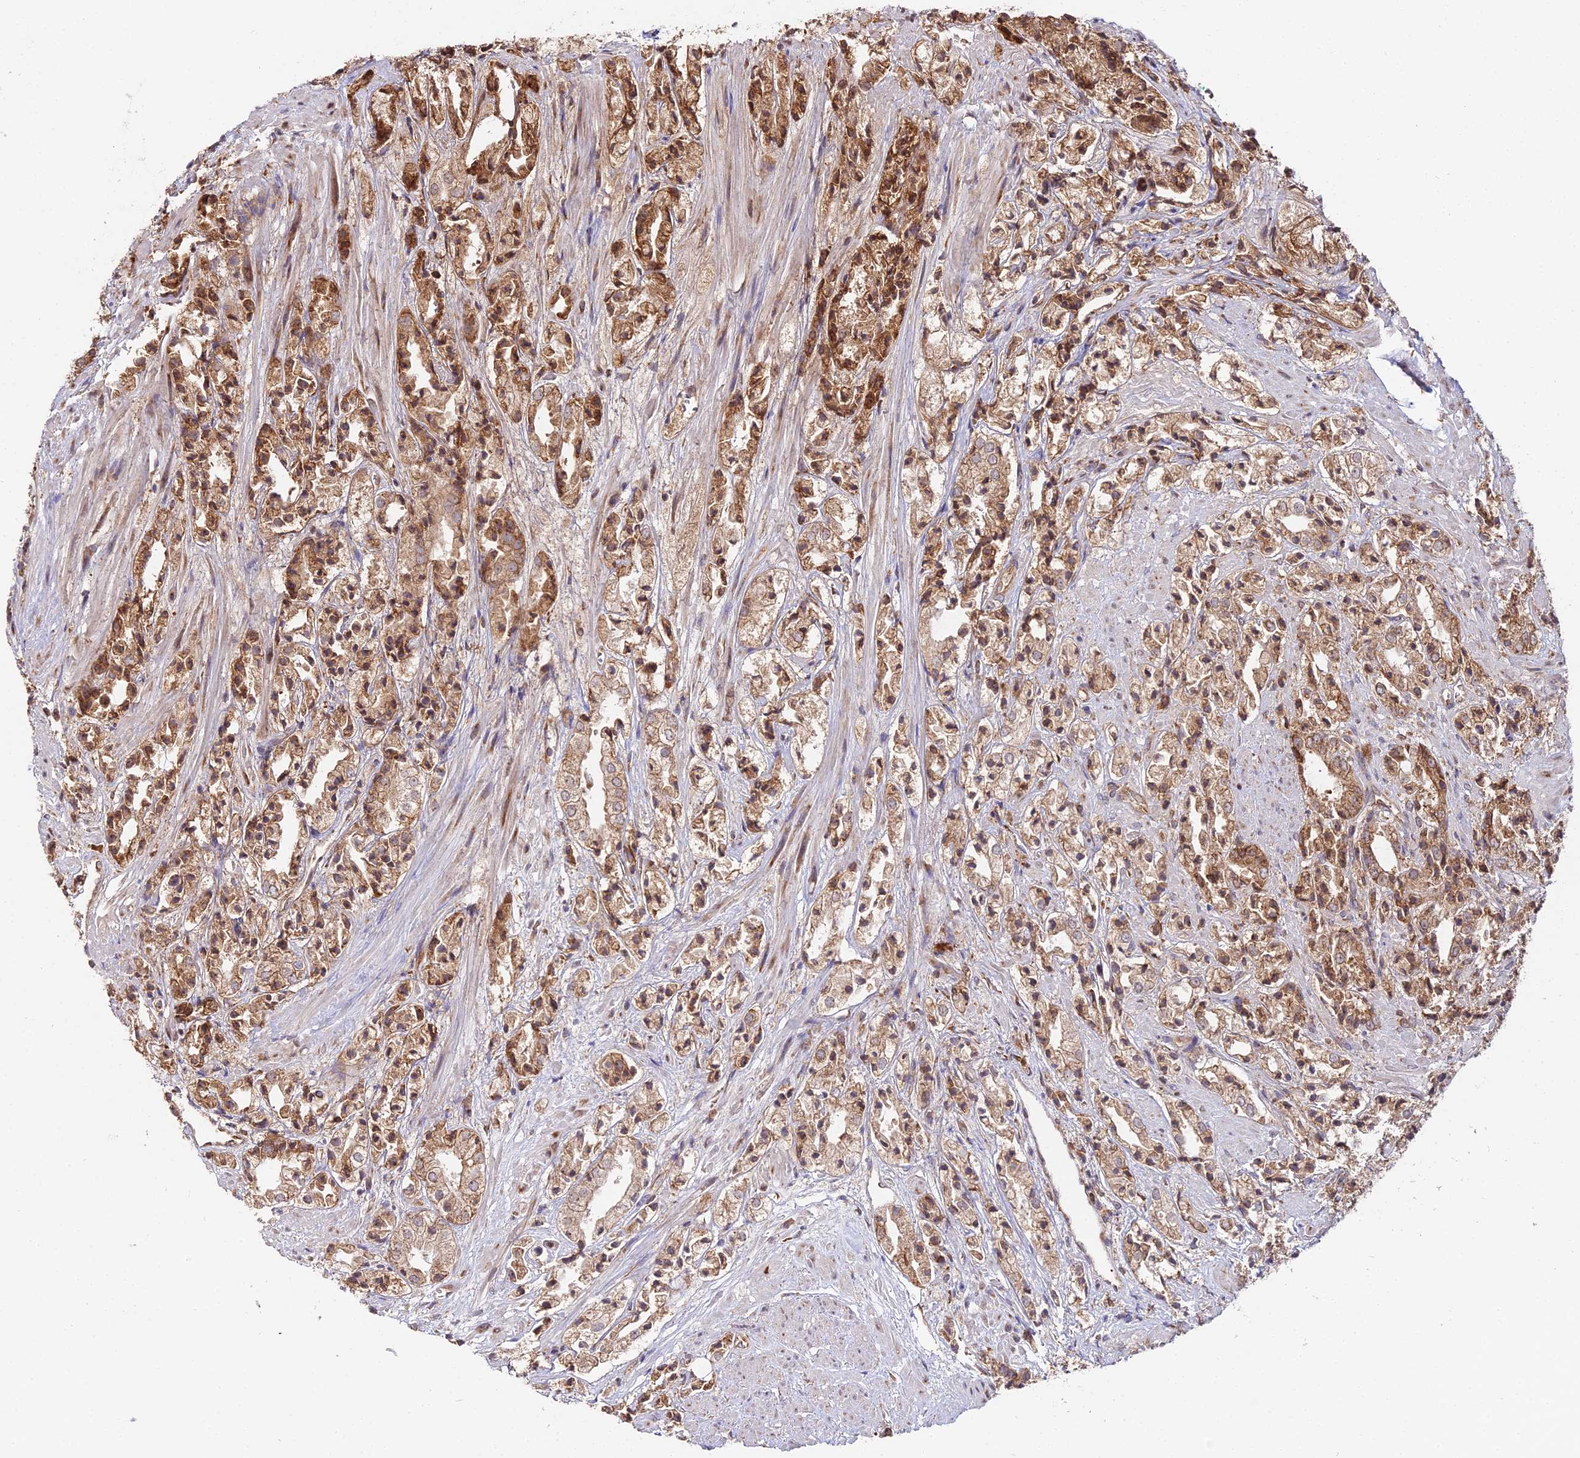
{"staining": {"intensity": "moderate", "quantity": ">75%", "location": "cytoplasmic/membranous"}, "tissue": "prostate cancer", "cell_type": "Tumor cells", "image_type": "cancer", "snomed": [{"axis": "morphology", "description": "Adenocarcinoma, High grade"}, {"axis": "topography", "description": "Prostate"}], "caption": "A micrograph of human prostate cancer stained for a protein reveals moderate cytoplasmic/membranous brown staining in tumor cells. Ihc stains the protein in brown and the nuclei are stained blue.", "gene": "RPL26", "patient": {"sex": "male", "age": 50}}